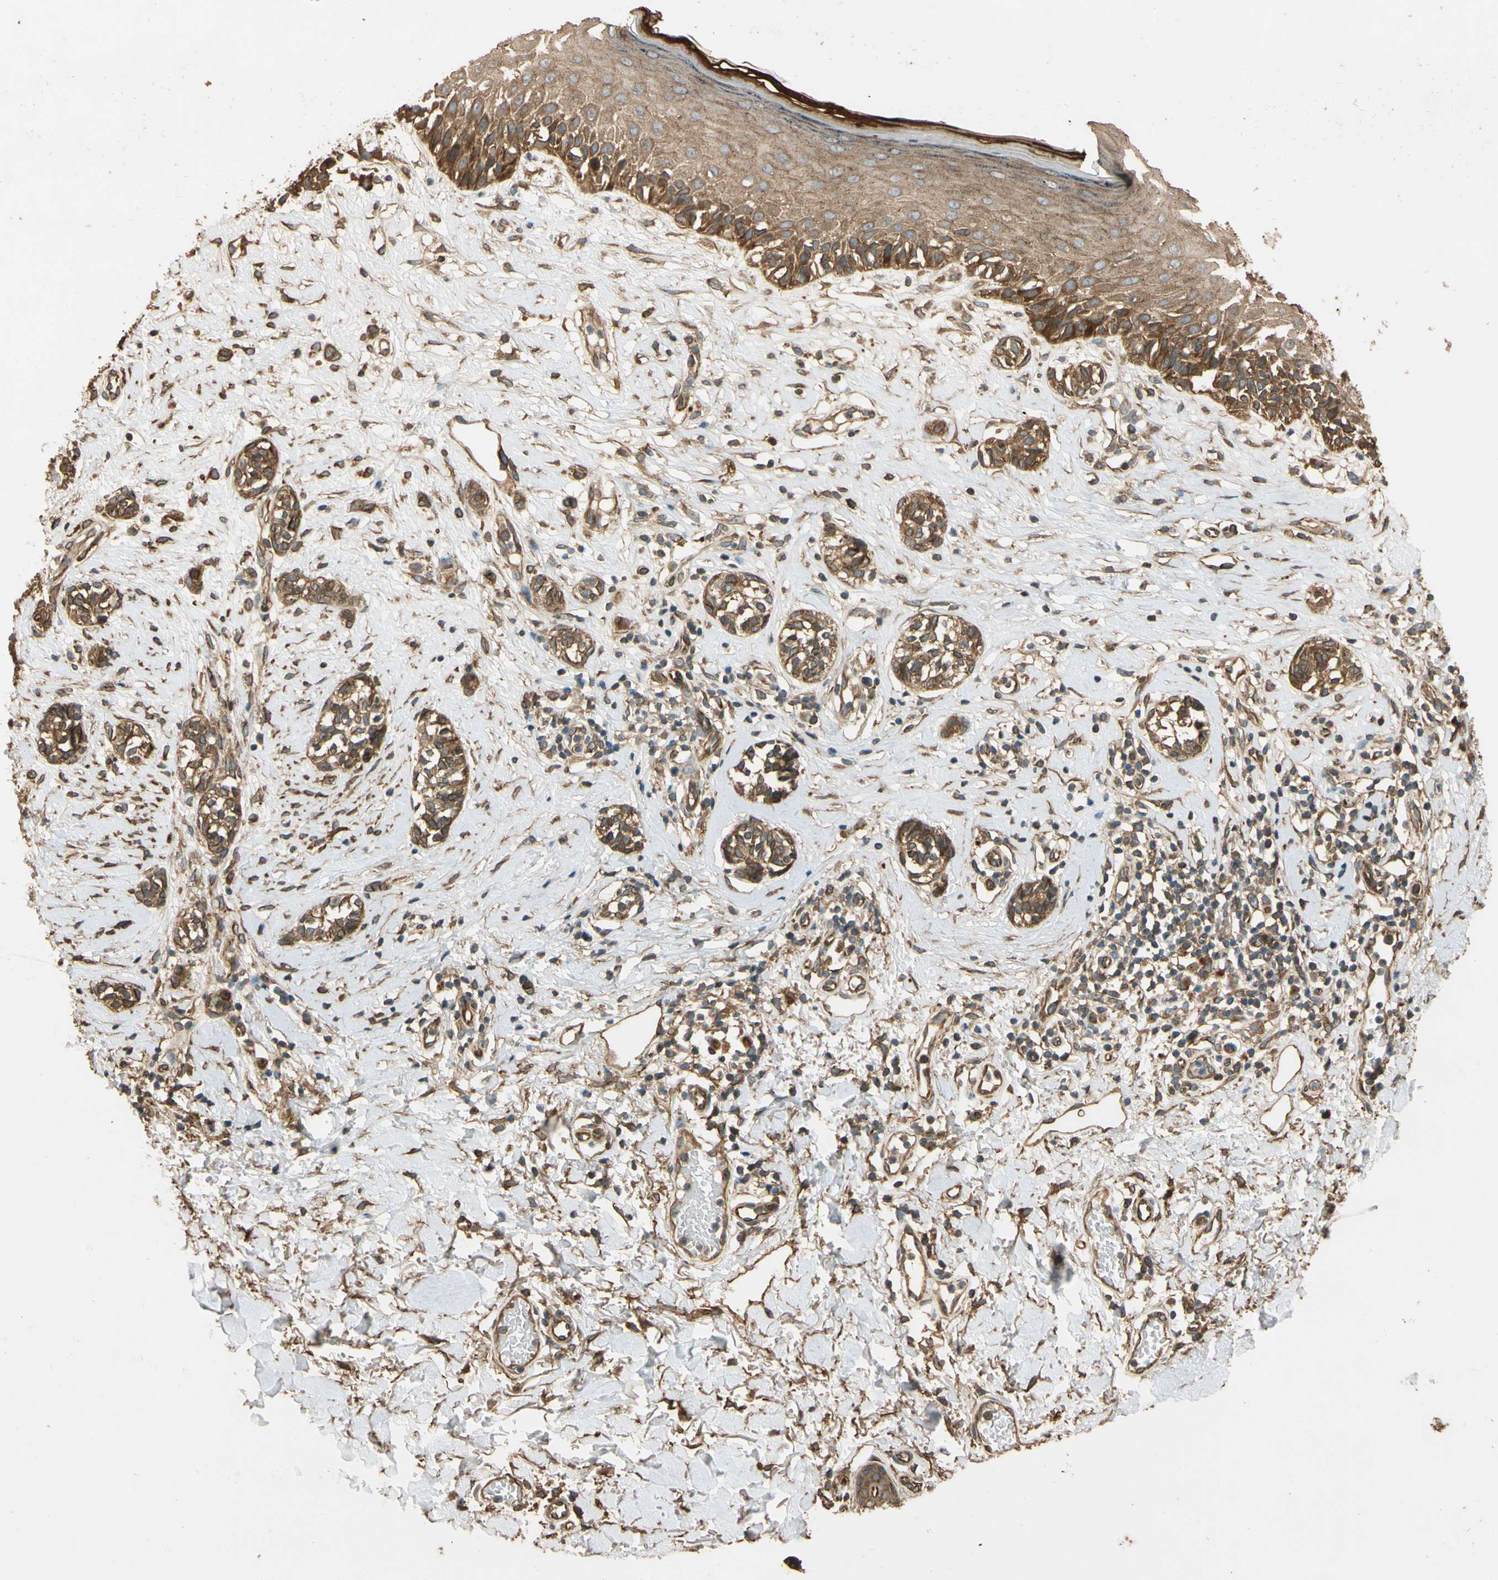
{"staining": {"intensity": "moderate", "quantity": ">75%", "location": "cytoplasmic/membranous"}, "tissue": "melanoma", "cell_type": "Tumor cells", "image_type": "cancer", "snomed": [{"axis": "morphology", "description": "Malignant melanoma, NOS"}, {"axis": "topography", "description": "Skin"}], "caption": "Immunohistochemical staining of human melanoma exhibits medium levels of moderate cytoplasmic/membranous protein positivity in approximately >75% of tumor cells.", "gene": "MGRN1", "patient": {"sex": "male", "age": 64}}